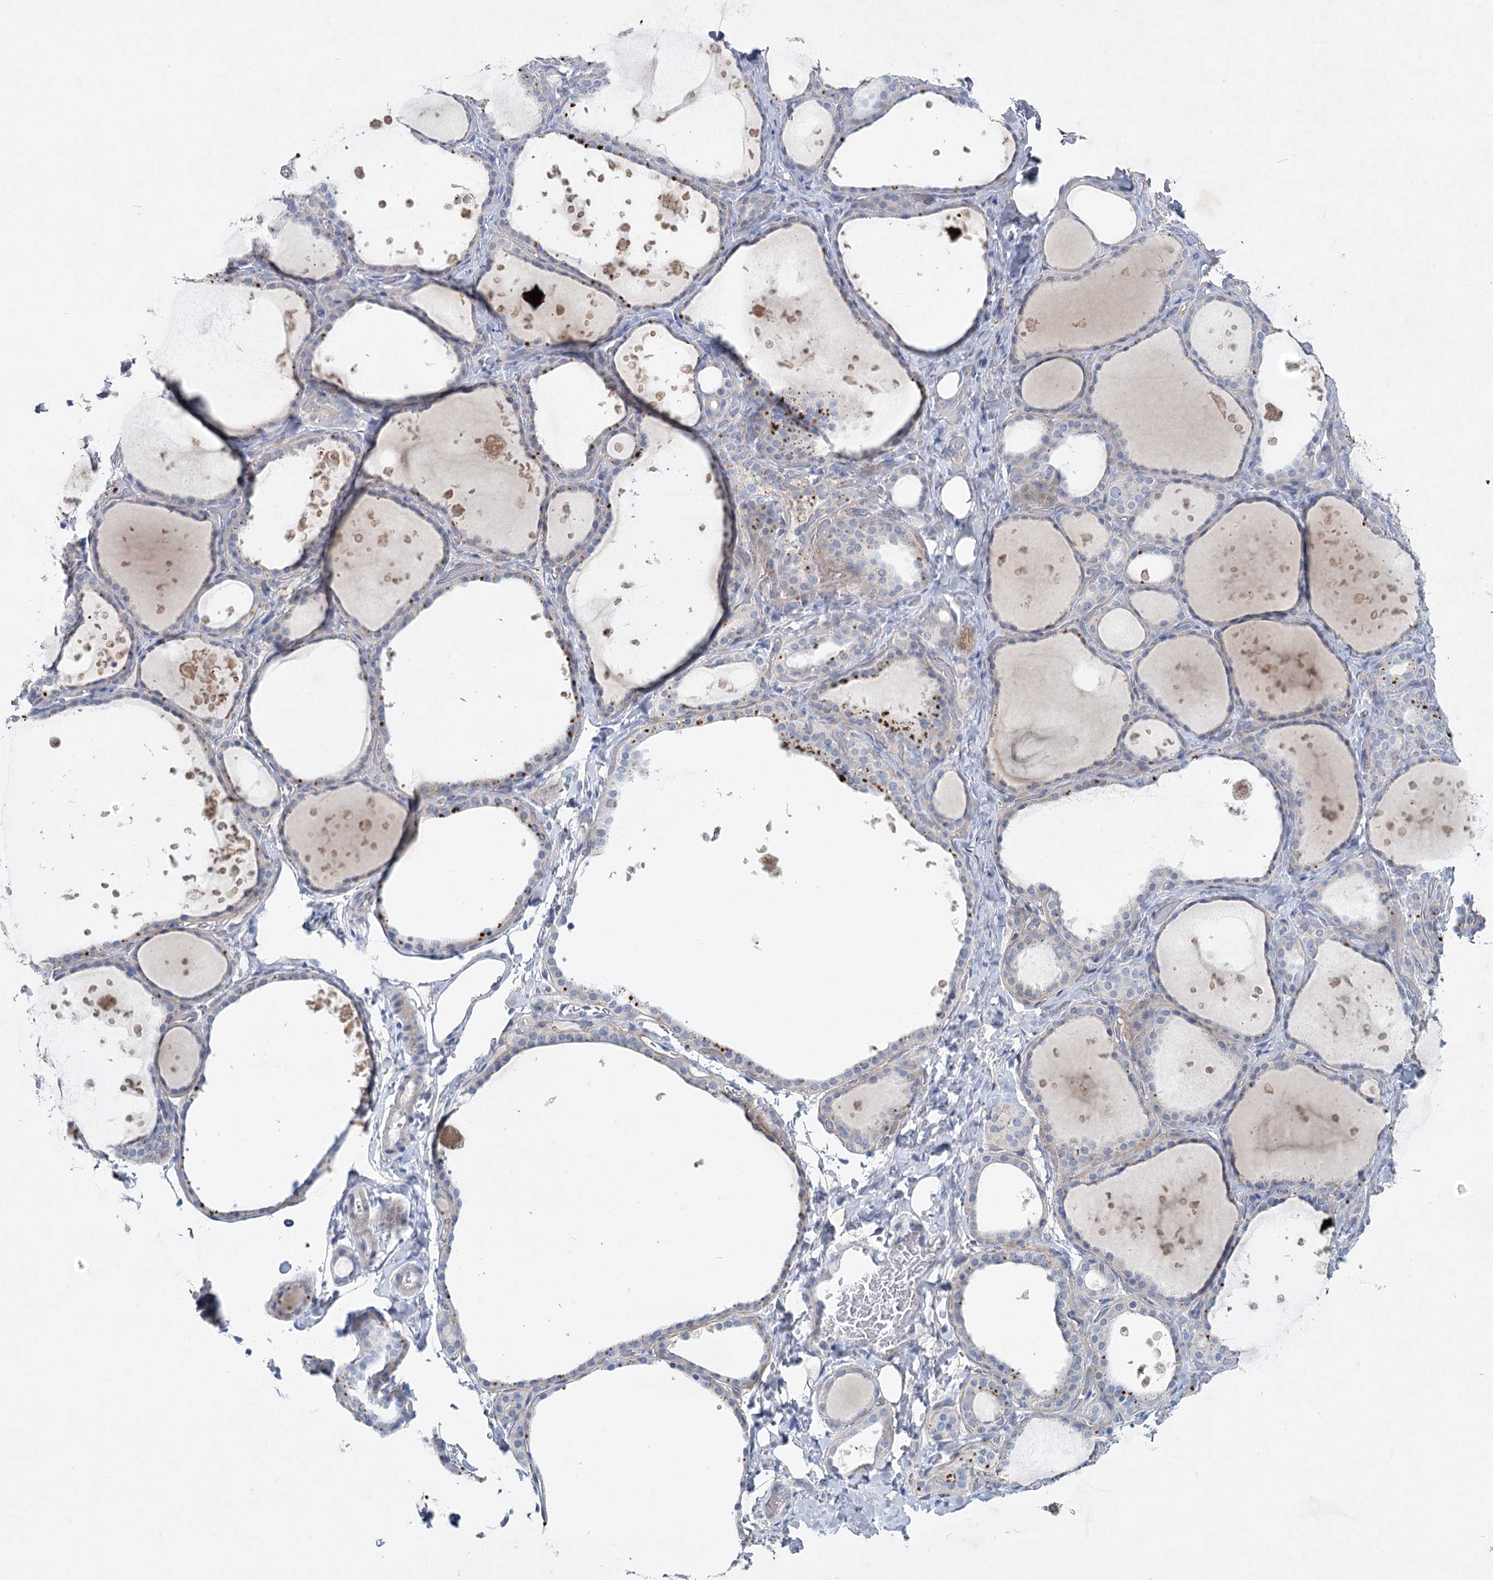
{"staining": {"intensity": "moderate", "quantity": "<25%", "location": "cytoplasmic/membranous"}, "tissue": "thyroid gland", "cell_type": "Glandular cells", "image_type": "normal", "snomed": [{"axis": "morphology", "description": "Normal tissue, NOS"}, {"axis": "topography", "description": "Thyroid gland"}], "caption": "DAB immunohistochemical staining of benign human thyroid gland exhibits moderate cytoplasmic/membranous protein expression in approximately <25% of glandular cells.", "gene": "MAP3K13", "patient": {"sex": "female", "age": 44}}